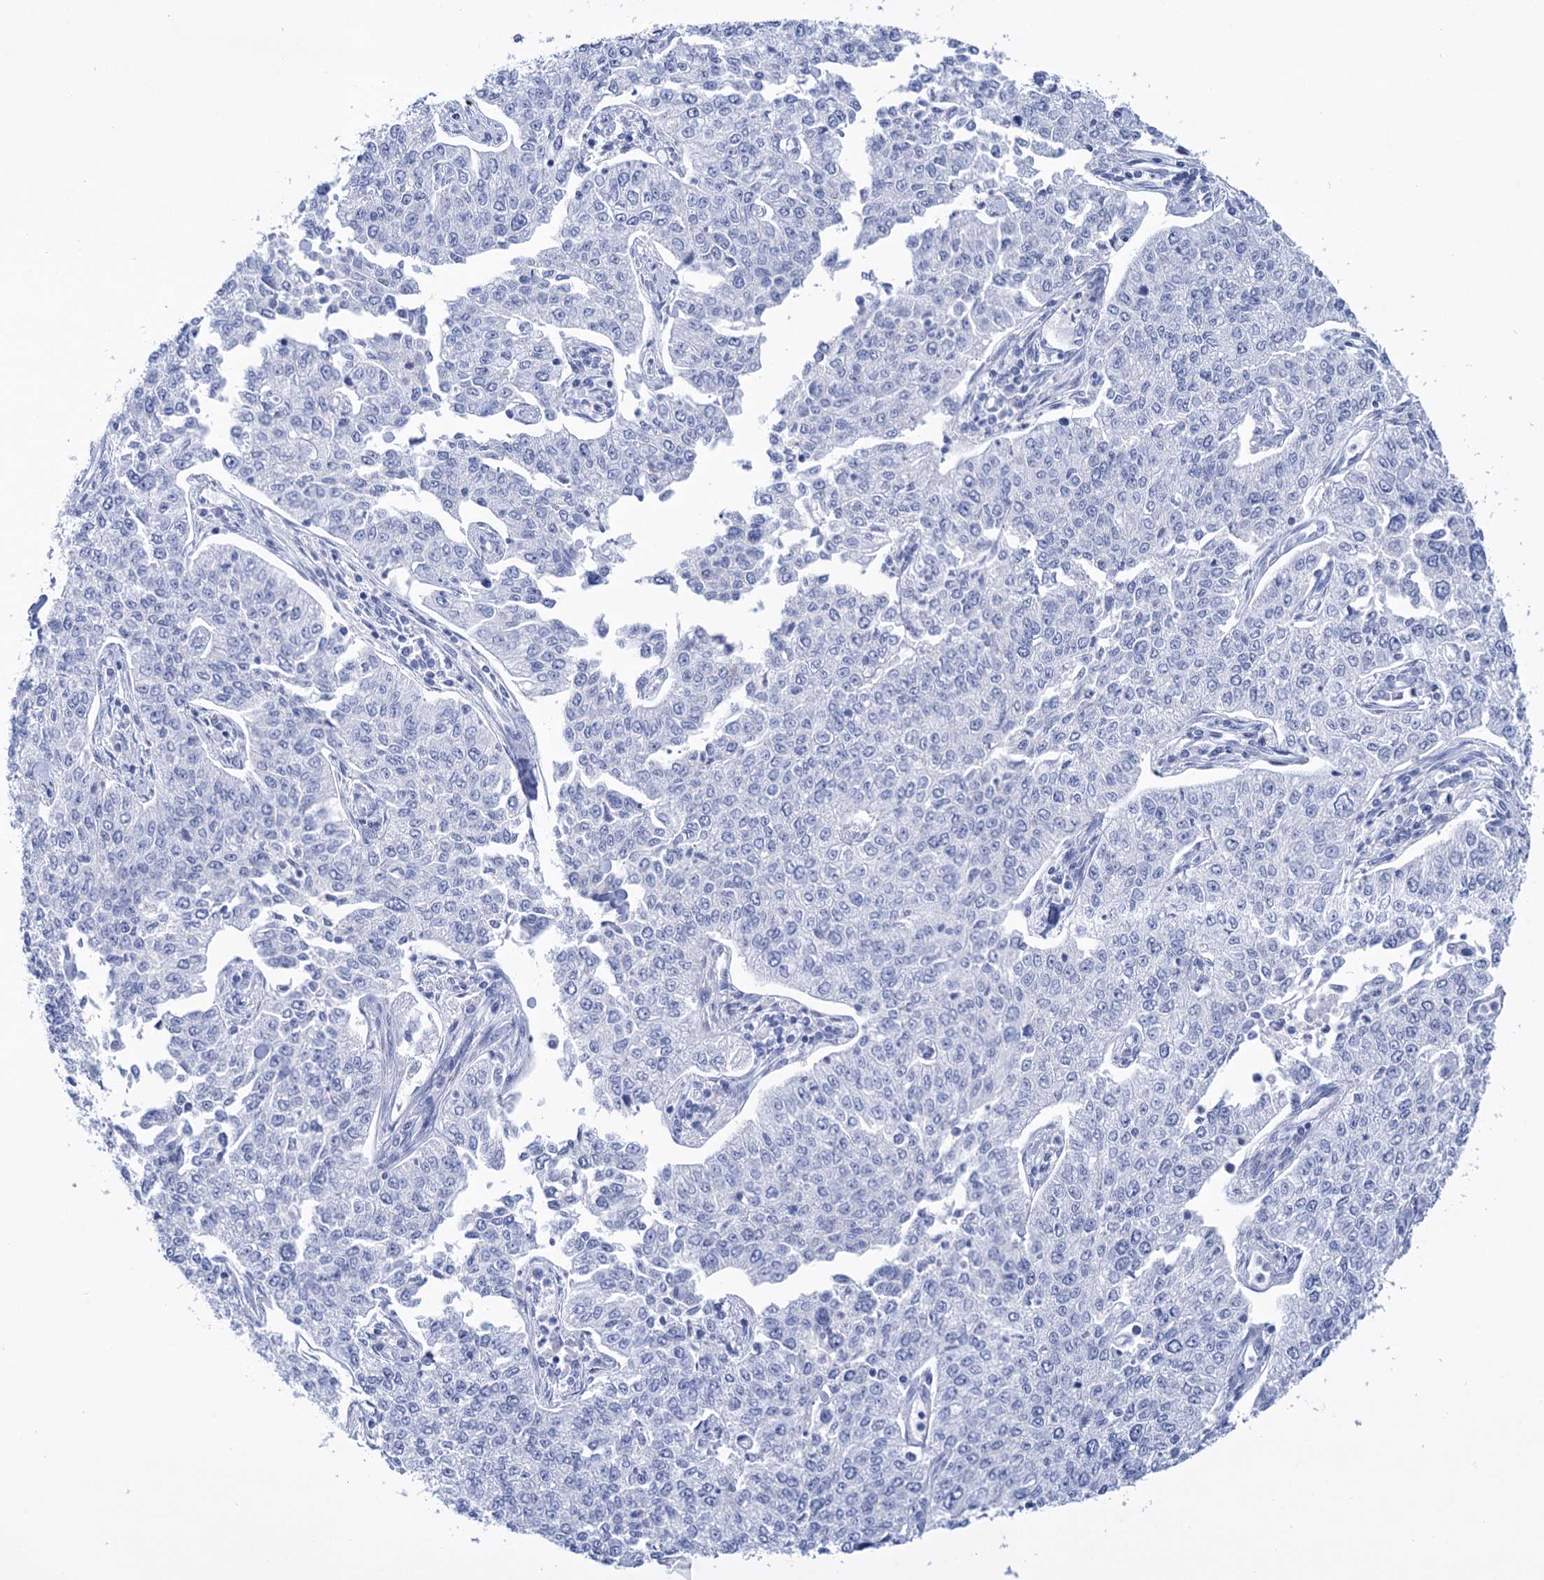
{"staining": {"intensity": "negative", "quantity": "none", "location": "none"}, "tissue": "cervical cancer", "cell_type": "Tumor cells", "image_type": "cancer", "snomed": [{"axis": "morphology", "description": "Squamous cell carcinoma, NOS"}, {"axis": "topography", "description": "Cervix"}], "caption": "This is an immunohistochemistry photomicrograph of cervical cancer (squamous cell carcinoma). There is no staining in tumor cells.", "gene": "YARS2", "patient": {"sex": "female", "age": 35}}